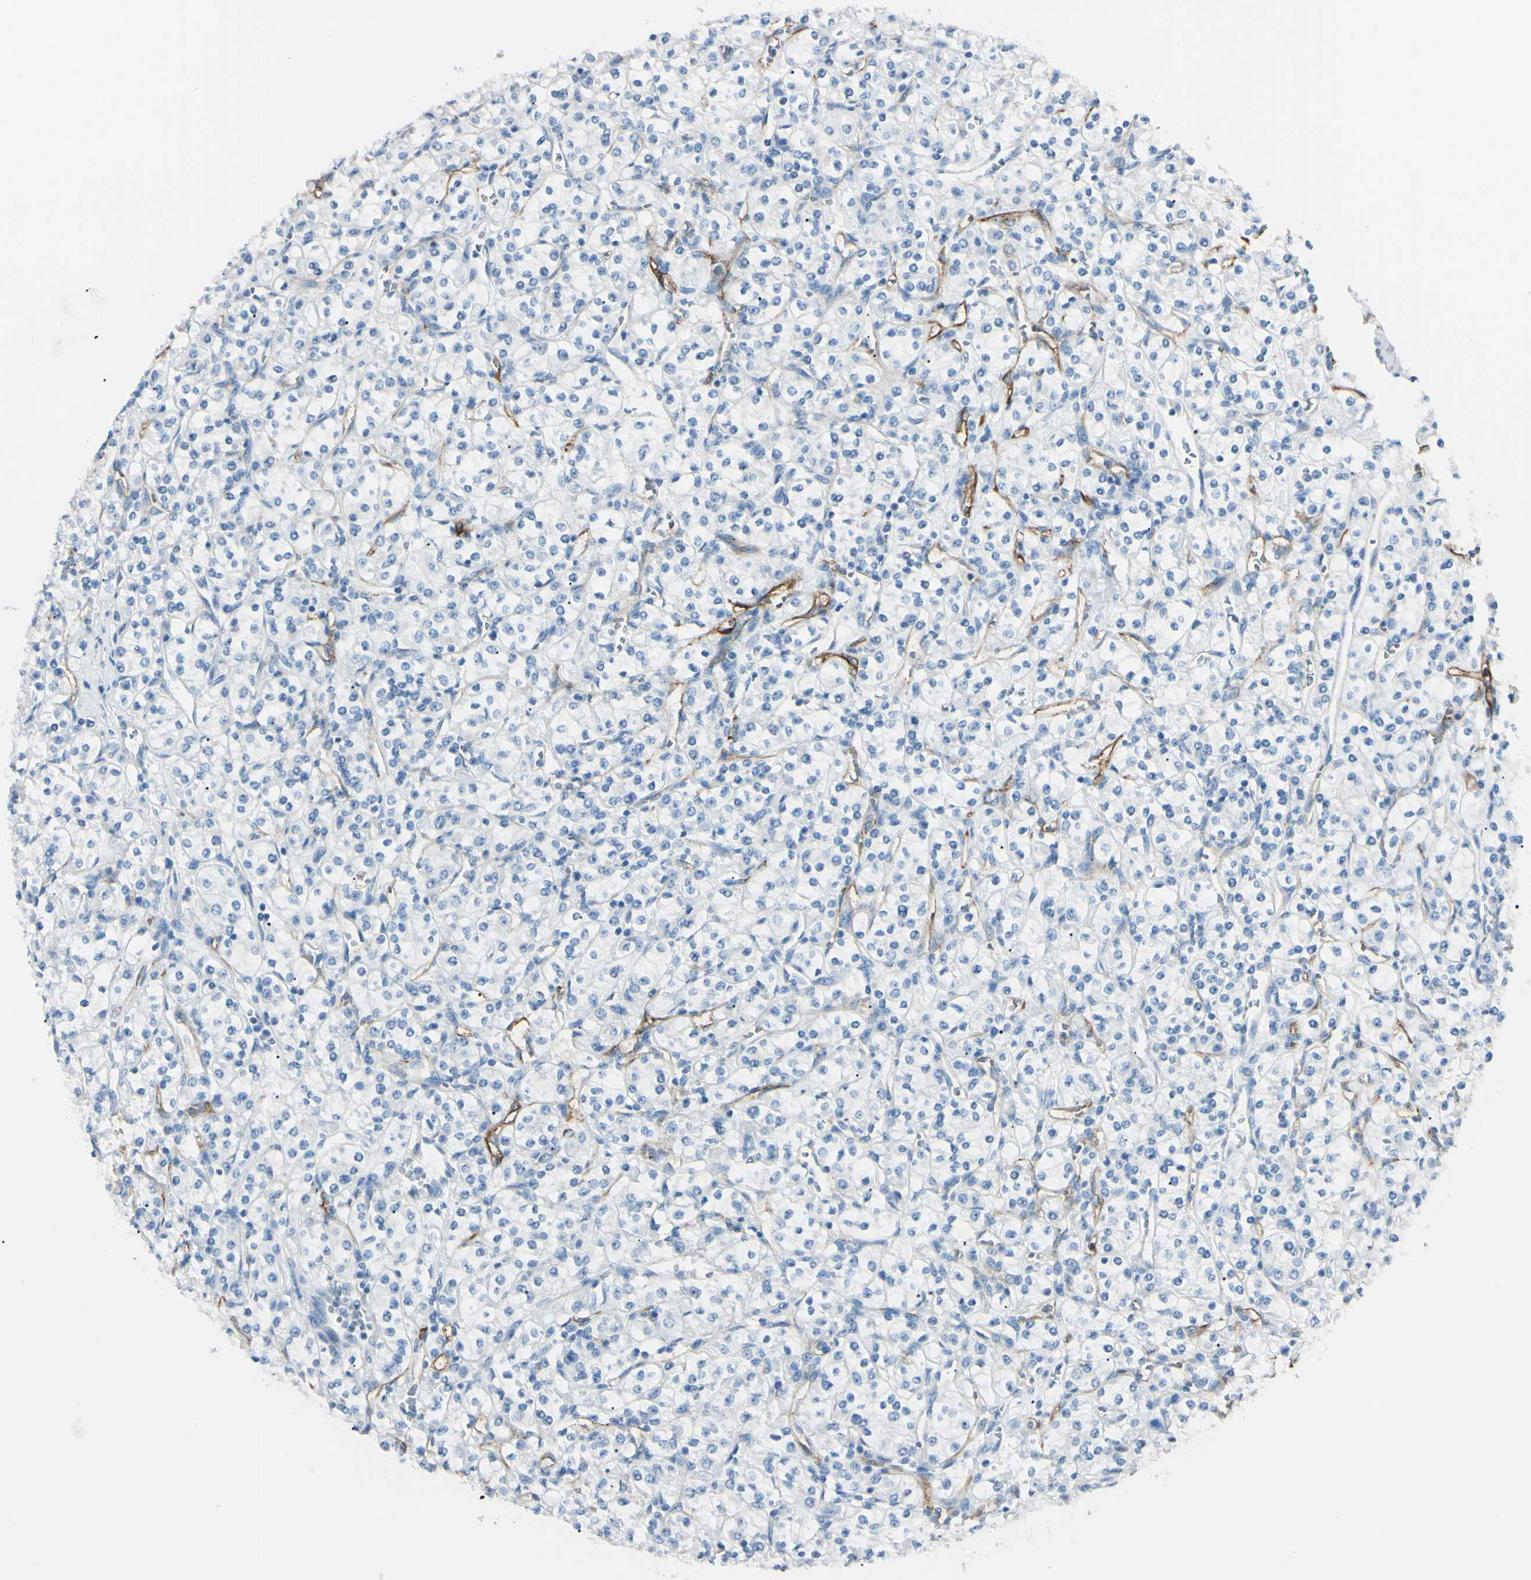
{"staining": {"intensity": "negative", "quantity": "none", "location": "none"}, "tissue": "renal cancer", "cell_type": "Tumor cells", "image_type": "cancer", "snomed": [{"axis": "morphology", "description": "Adenocarcinoma, NOS"}, {"axis": "topography", "description": "Kidney"}], "caption": "Tumor cells are negative for protein expression in human renal cancer (adenocarcinoma).", "gene": "FOLH1", "patient": {"sex": "male", "age": 77}}